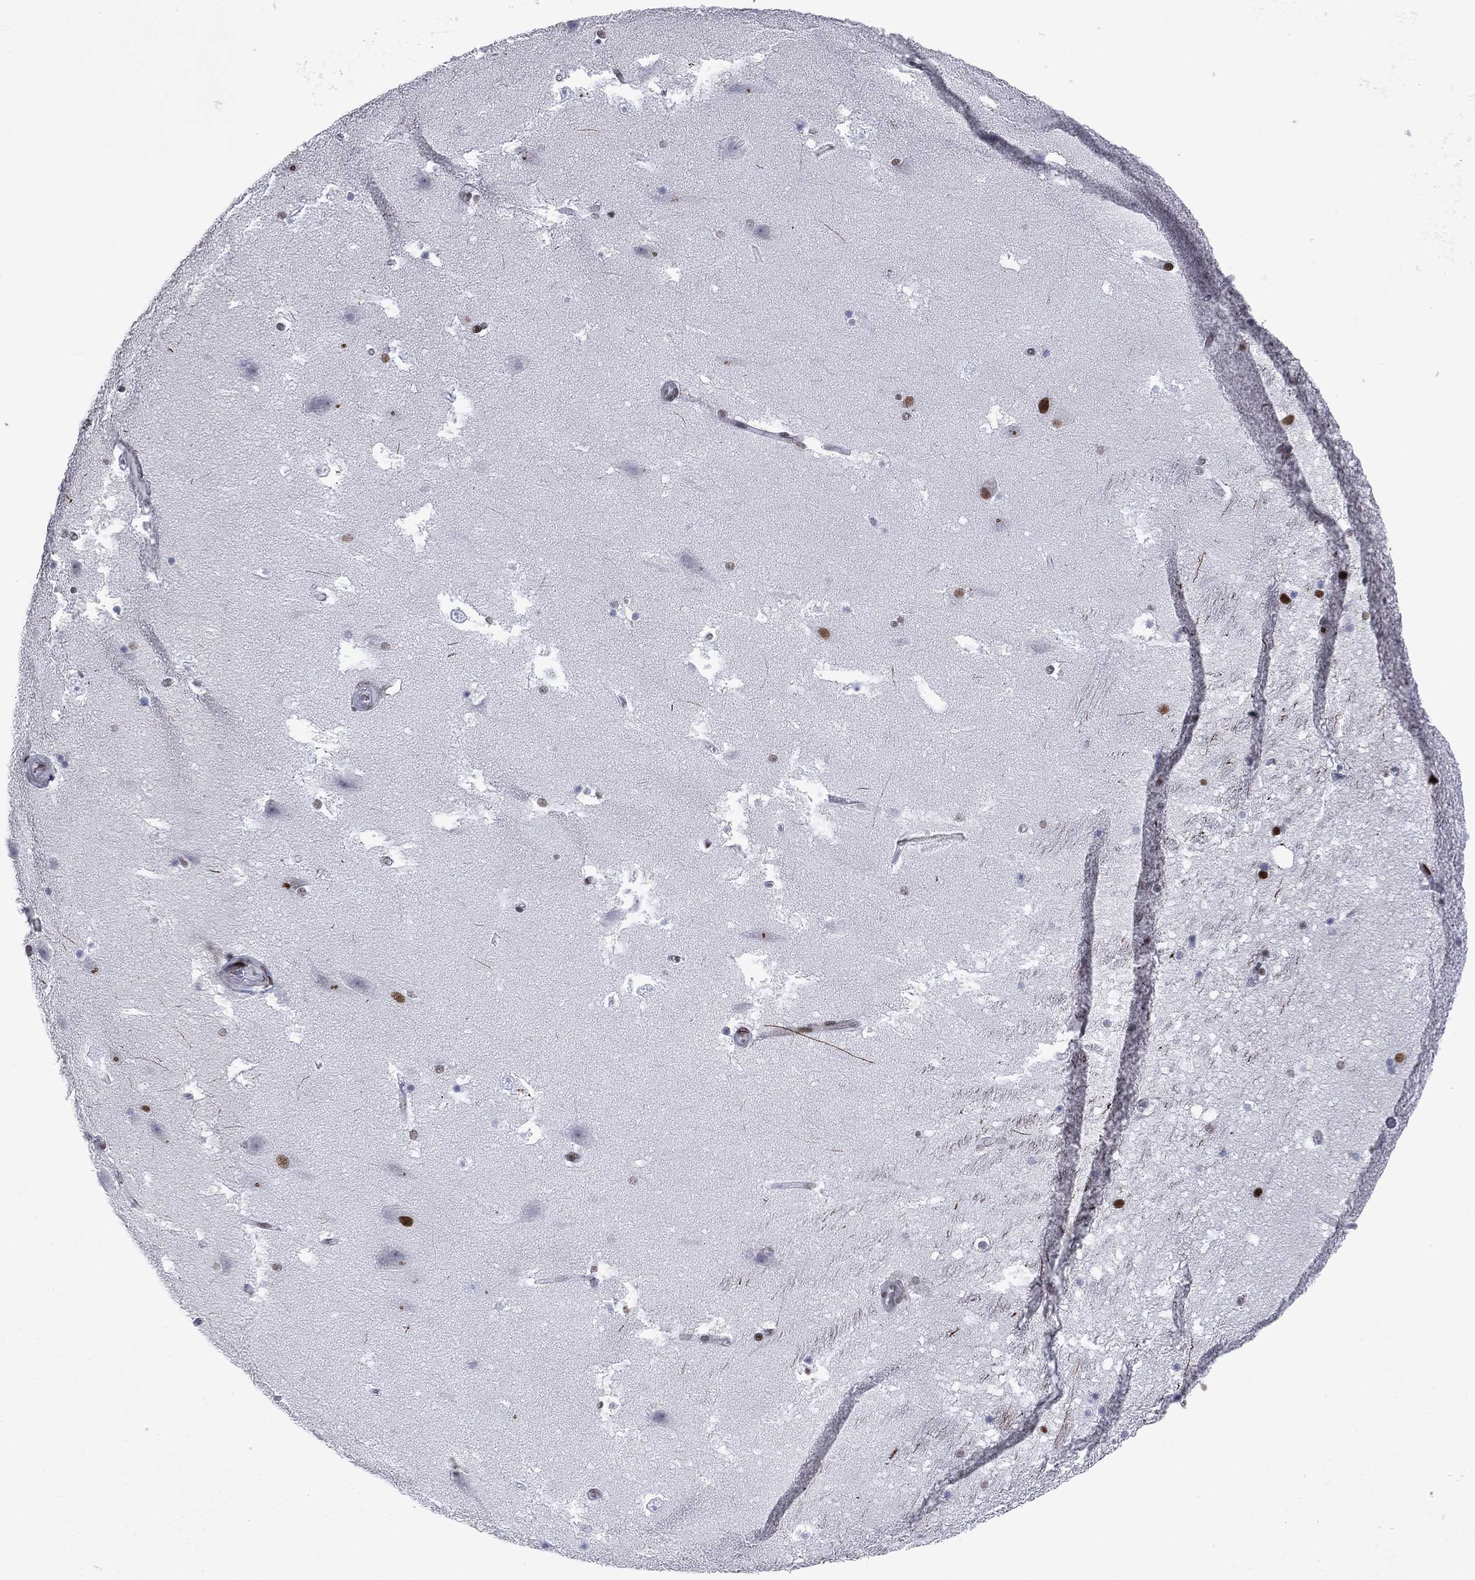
{"staining": {"intensity": "moderate", "quantity": "<25%", "location": "nuclear"}, "tissue": "hippocampus", "cell_type": "Glial cells", "image_type": "normal", "snomed": [{"axis": "morphology", "description": "Normal tissue, NOS"}, {"axis": "topography", "description": "Hippocampus"}], "caption": "A photomicrograph showing moderate nuclear positivity in about <25% of glial cells in benign hippocampus, as visualized by brown immunohistochemical staining.", "gene": "RTF1", "patient": {"sex": "male", "age": 51}}